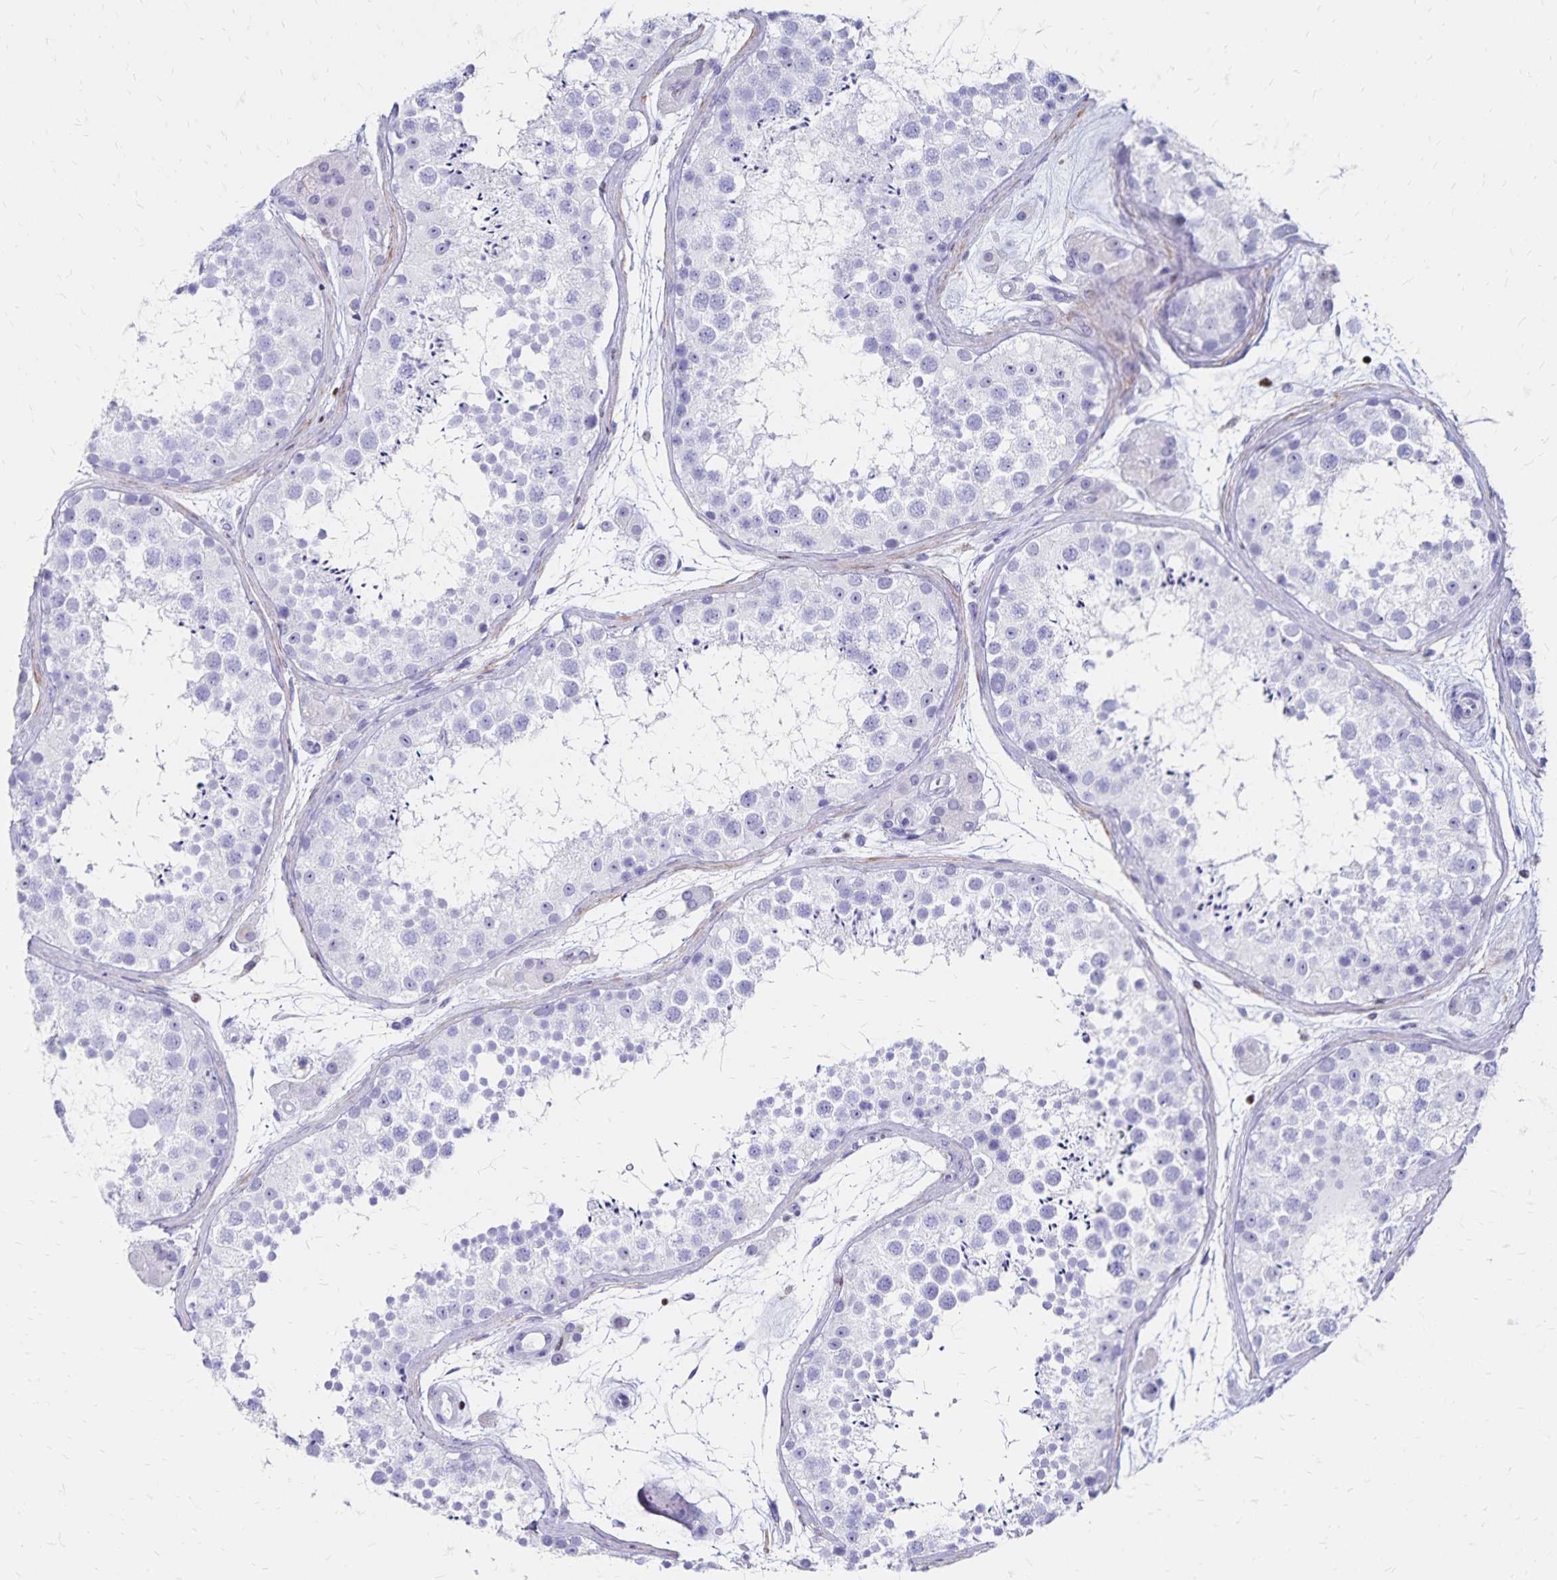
{"staining": {"intensity": "negative", "quantity": "none", "location": "none"}, "tissue": "testis", "cell_type": "Cells in seminiferous ducts", "image_type": "normal", "snomed": [{"axis": "morphology", "description": "Normal tissue, NOS"}, {"axis": "topography", "description": "Testis"}], "caption": "A high-resolution photomicrograph shows IHC staining of unremarkable testis, which reveals no significant expression in cells in seminiferous ducts. (Brightfield microscopy of DAB (3,3'-diaminobenzidine) IHC at high magnification).", "gene": "IKZF1", "patient": {"sex": "male", "age": 41}}